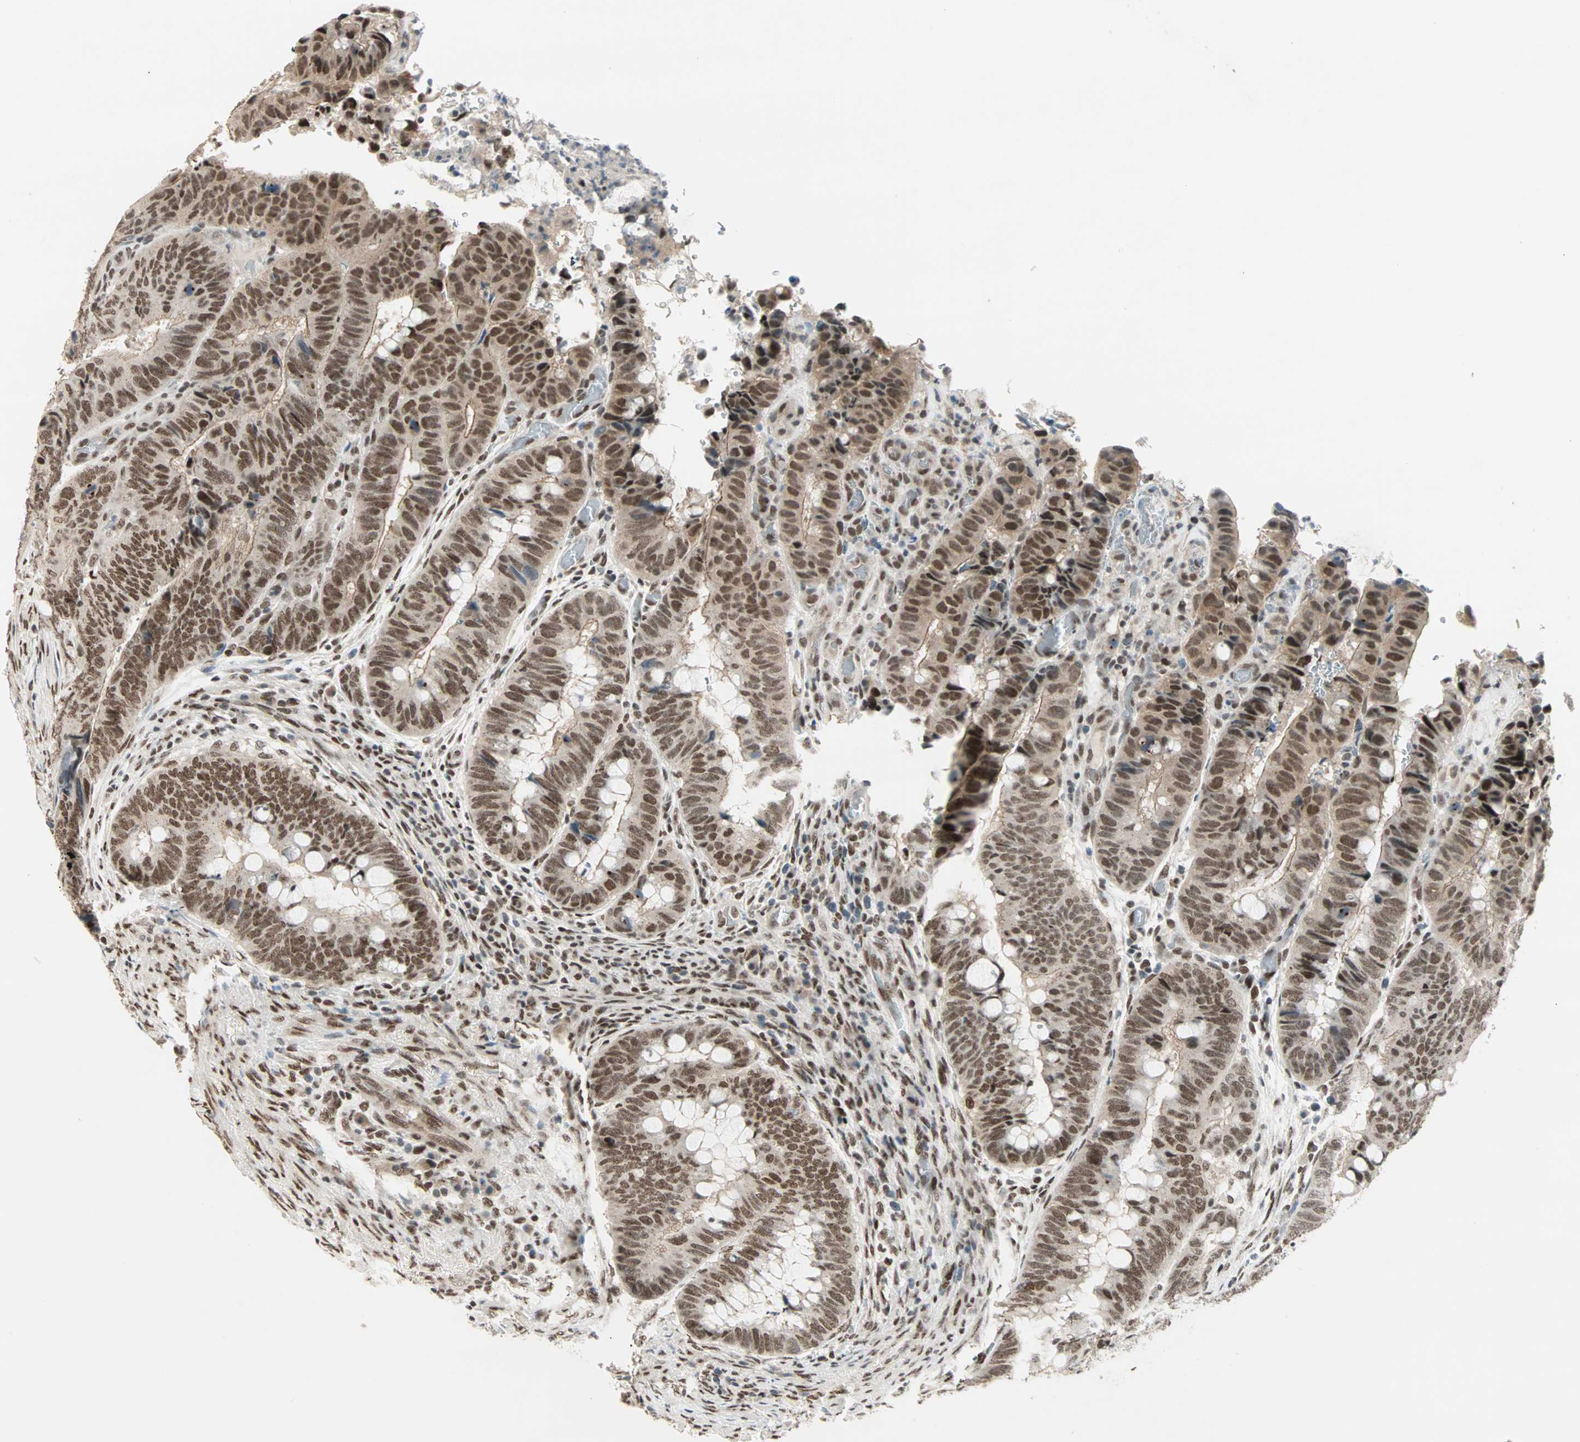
{"staining": {"intensity": "moderate", "quantity": ">75%", "location": "nuclear"}, "tissue": "colorectal cancer", "cell_type": "Tumor cells", "image_type": "cancer", "snomed": [{"axis": "morphology", "description": "Normal tissue, NOS"}, {"axis": "morphology", "description": "Adenocarcinoma, NOS"}, {"axis": "topography", "description": "Rectum"}, {"axis": "topography", "description": "Peripheral nerve tissue"}], "caption": "This is an image of IHC staining of colorectal cancer (adenocarcinoma), which shows moderate positivity in the nuclear of tumor cells.", "gene": "BLM", "patient": {"sex": "male", "age": 92}}